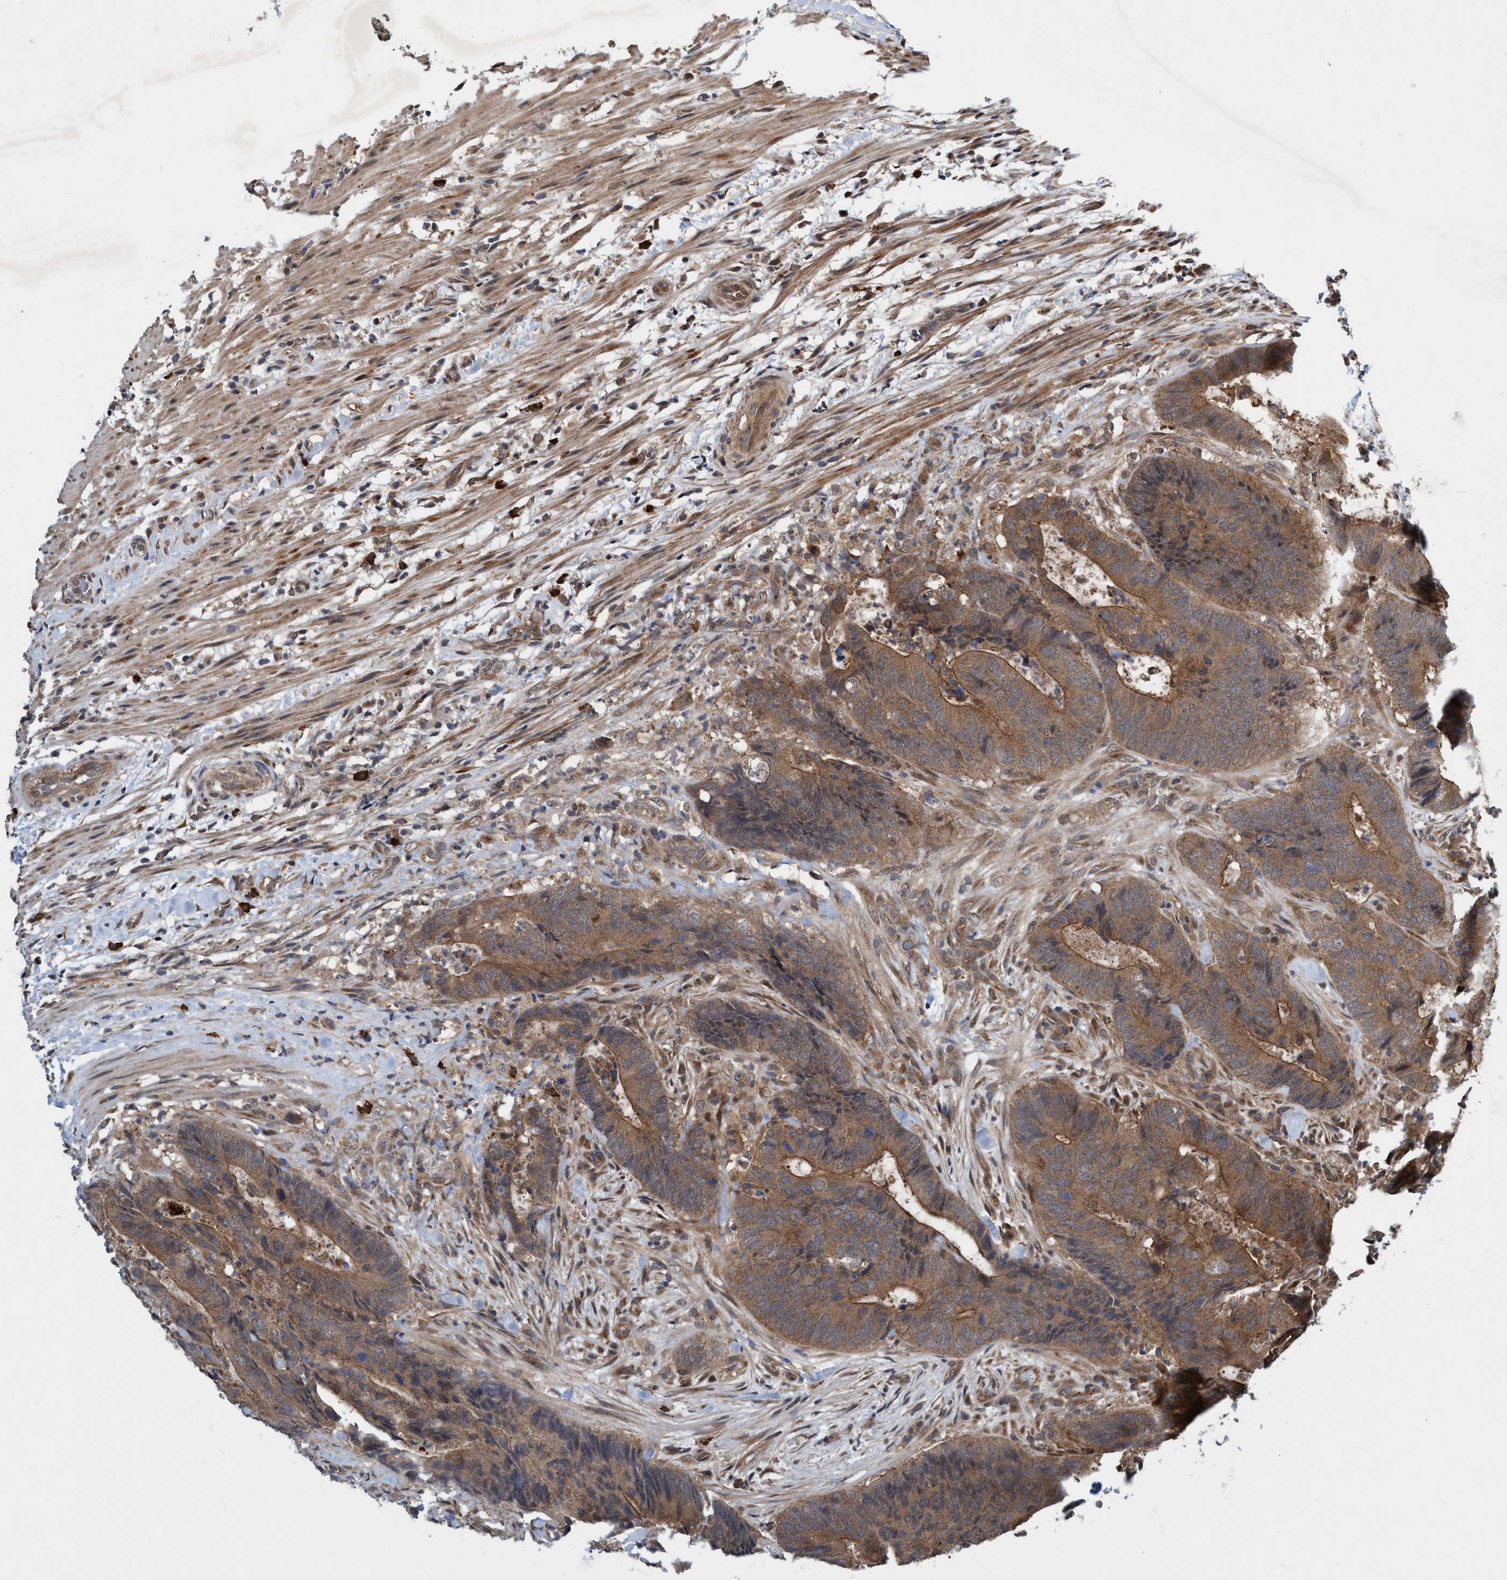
{"staining": {"intensity": "moderate", "quantity": ">75%", "location": "cytoplasmic/membranous"}, "tissue": "colorectal cancer", "cell_type": "Tumor cells", "image_type": "cancer", "snomed": [{"axis": "morphology", "description": "Adenocarcinoma, NOS"}, {"axis": "topography", "description": "Colon"}], "caption": "High-power microscopy captured an immunohistochemistry micrograph of colorectal cancer, revealing moderate cytoplasmic/membranous staining in about >75% of tumor cells.", "gene": "TRIM65", "patient": {"sex": "male", "age": 56}}